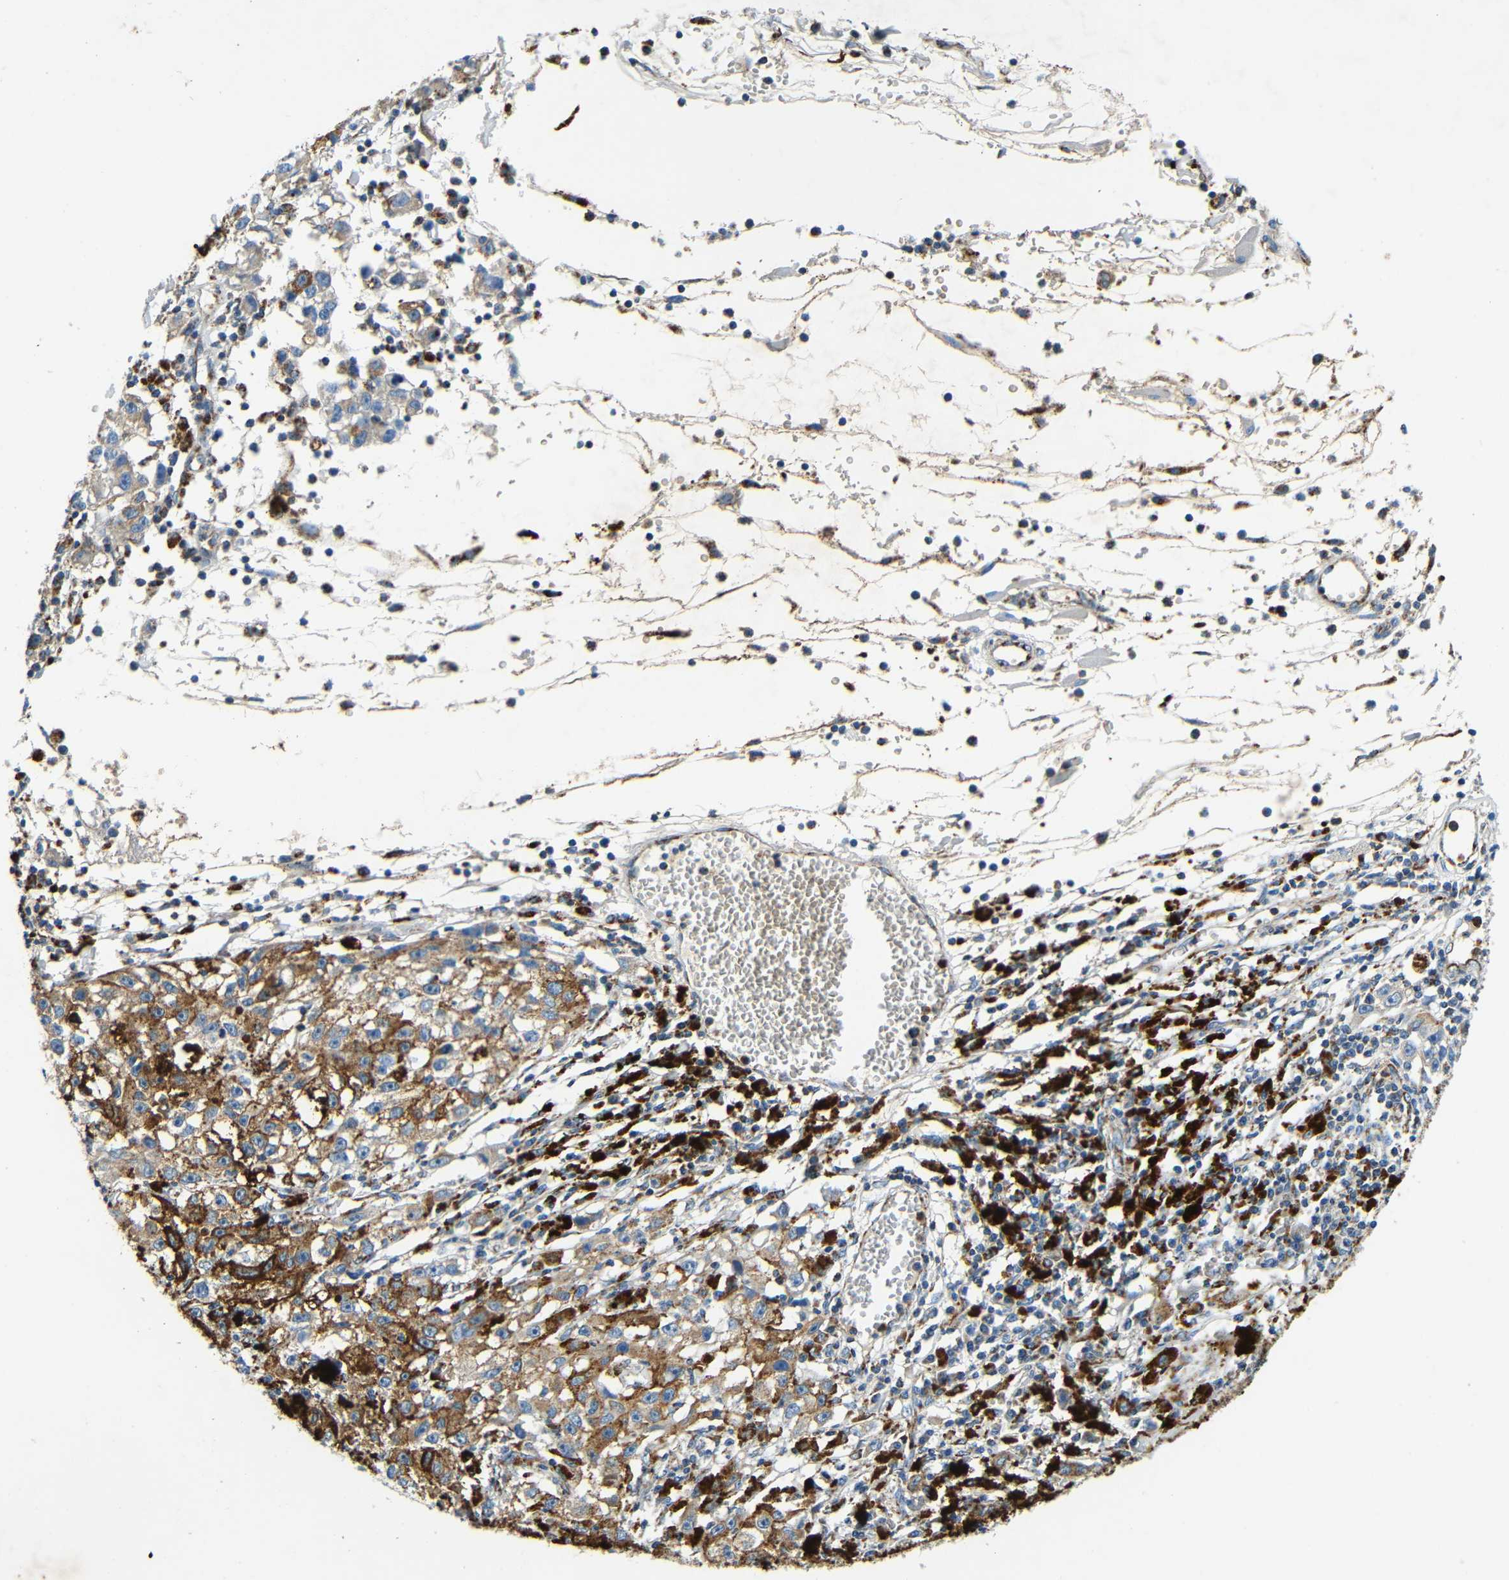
{"staining": {"intensity": "moderate", "quantity": "25%-75%", "location": "cytoplasmic/membranous"}, "tissue": "melanoma", "cell_type": "Tumor cells", "image_type": "cancer", "snomed": [{"axis": "morphology", "description": "Malignant melanoma, NOS"}, {"axis": "topography", "description": "Skin"}], "caption": "Immunohistochemical staining of human malignant melanoma exhibits medium levels of moderate cytoplasmic/membranous expression in approximately 25%-75% of tumor cells.", "gene": "GALNT18", "patient": {"sex": "female", "age": 104}}